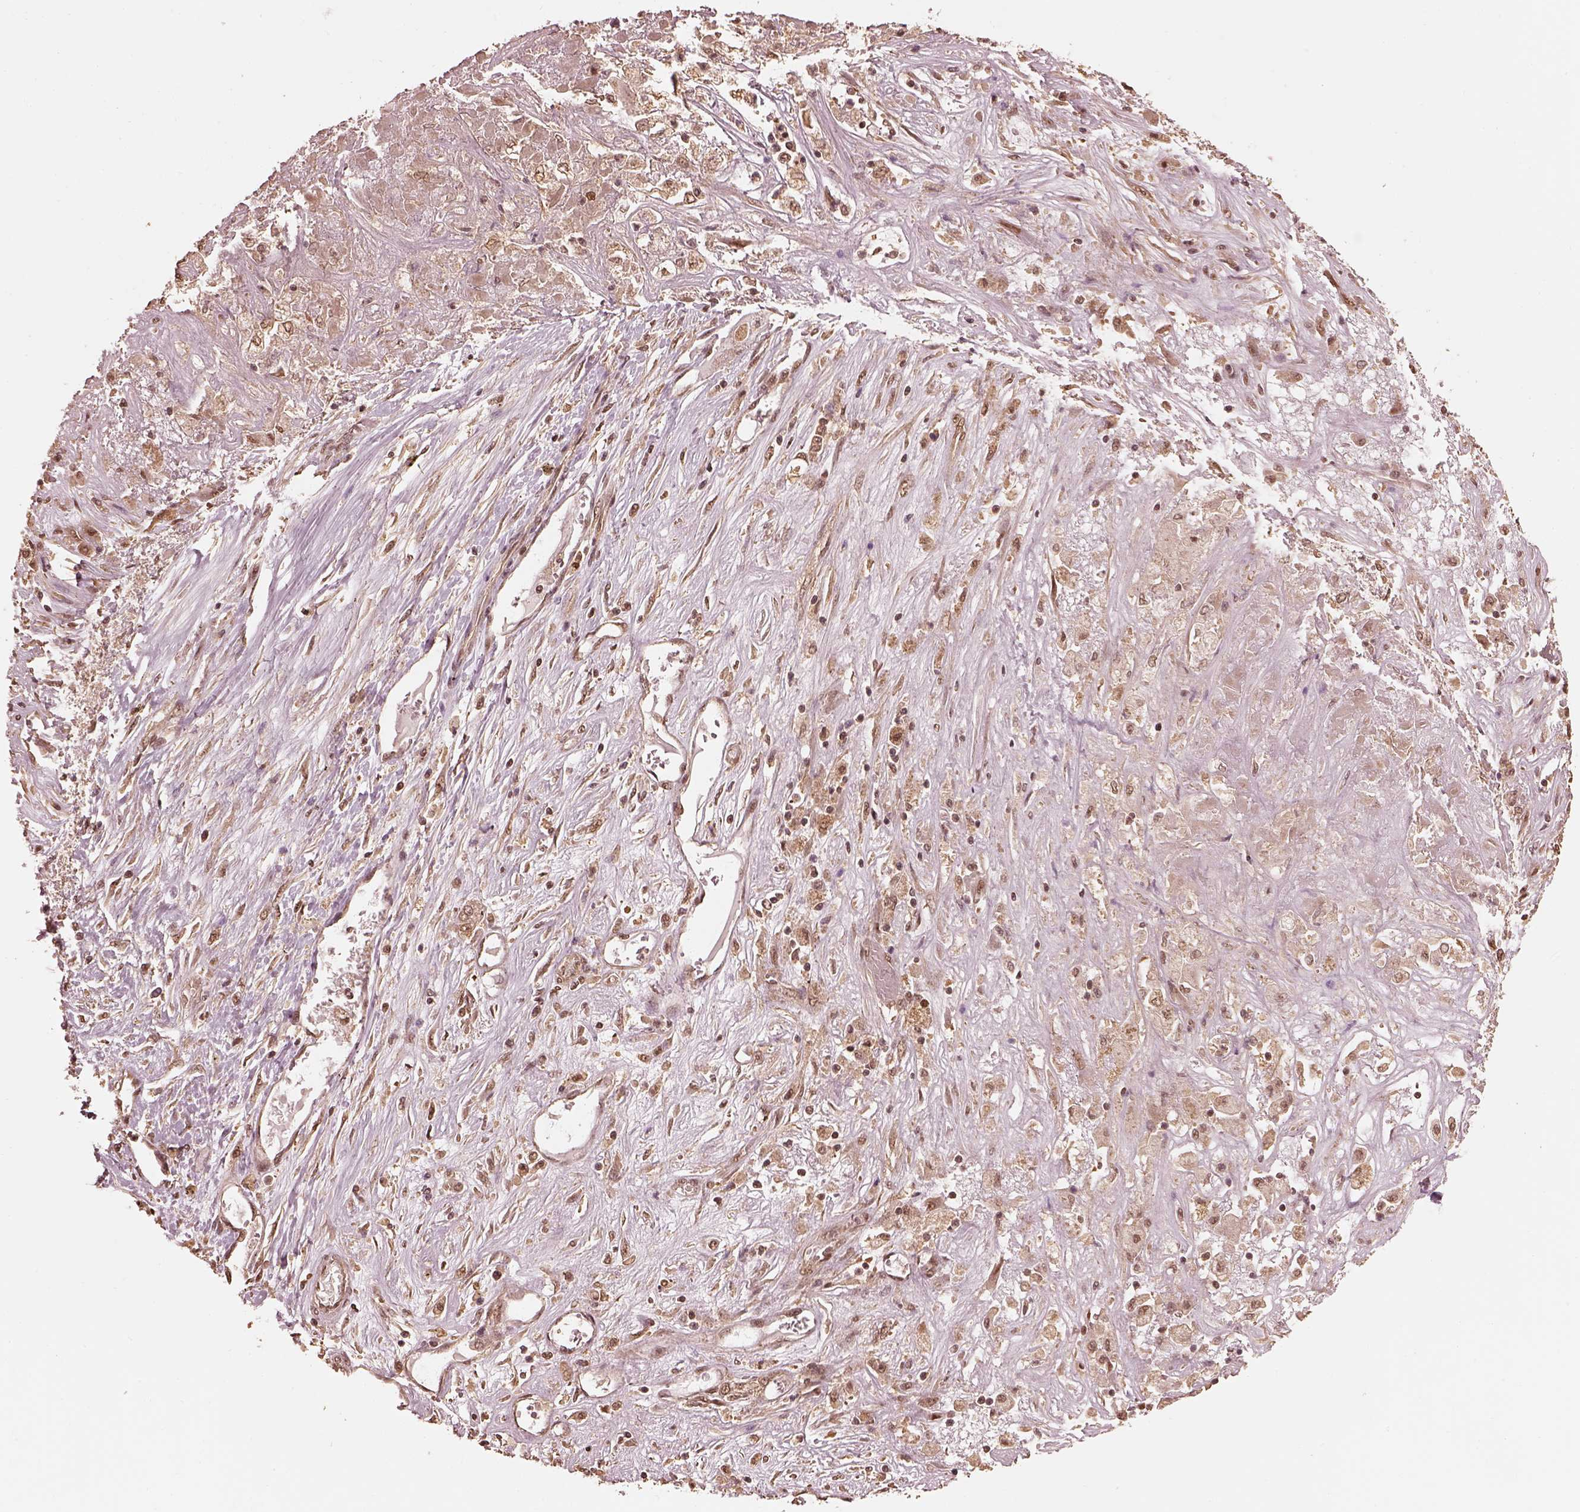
{"staining": {"intensity": "weak", "quantity": "25%-75%", "location": "cytoplasmic/membranous,nuclear"}, "tissue": "liver cancer", "cell_type": "Tumor cells", "image_type": "cancer", "snomed": [{"axis": "morphology", "description": "Cholangiocarcinoma"}, {"axis": "topography", "description": "Liver"}], "caption": "A histopathology image showing weak cytoplasmic/membranous and nuclear expression in approximately 25%-75% of tumor cells in liver cancer (cholangiocarcinoma), as visualized by brown immunohistochemical staining.", "gene": "PSMC5", "patient": {"sex": "female", "age": 52}}